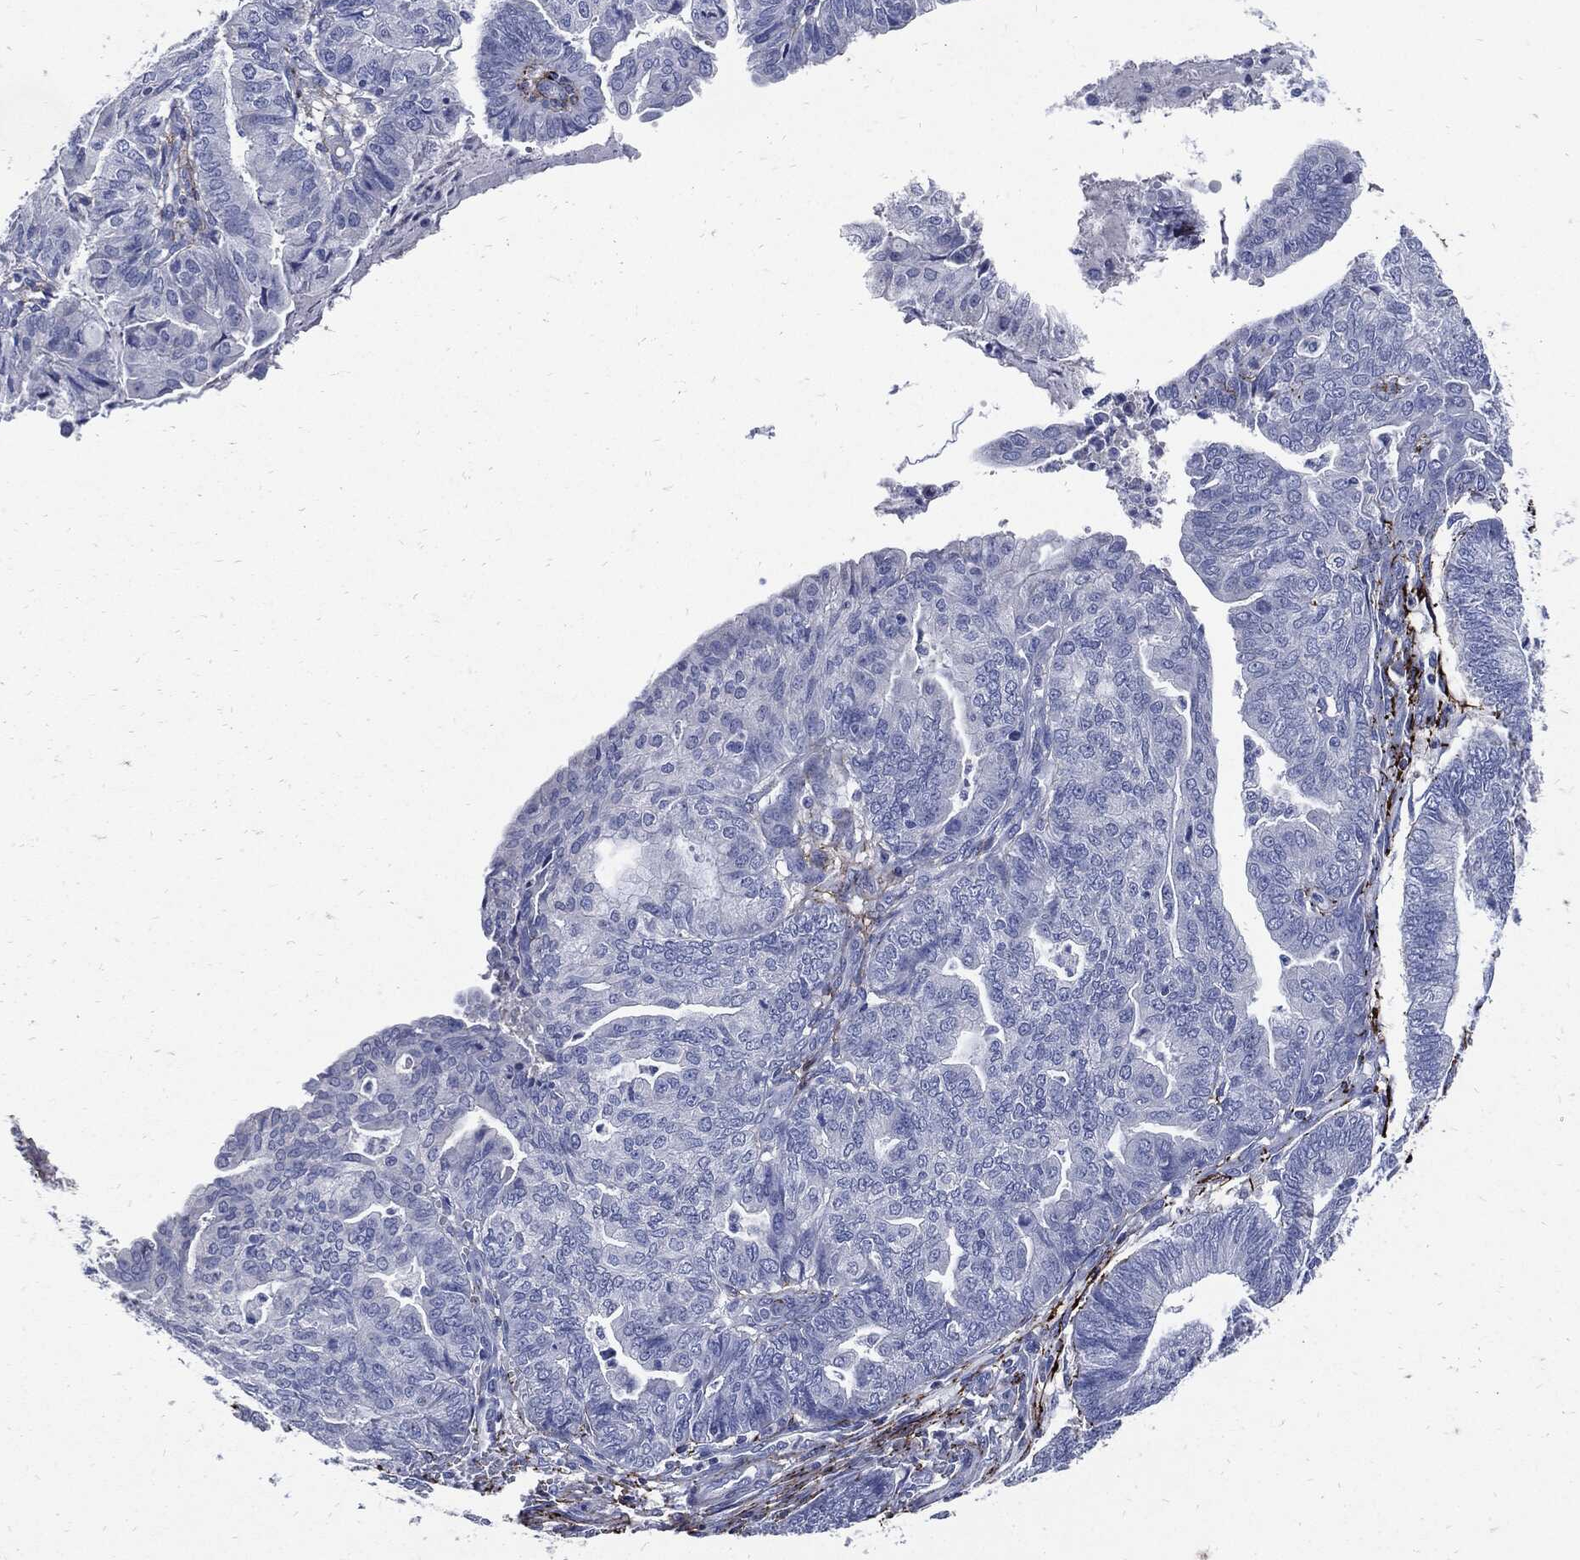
{"staining": {"intensity": "negative", "quantity": "none", "location": "none"}, "tissue": "endometrial cancer", "cell_type": "Tumor cells", "image_type": "cancer", "snomed": [{"axis": "morphology", "description": "Adenocarcinoma, NOS"}, {"axis": "topography", "description": "Endometrium"}], "caption": "A micrograph of human endometrial cancer is negative for staining in tumor cells.", "gene": "FBN1", "patient": {"sex": "female", "age": 82}}